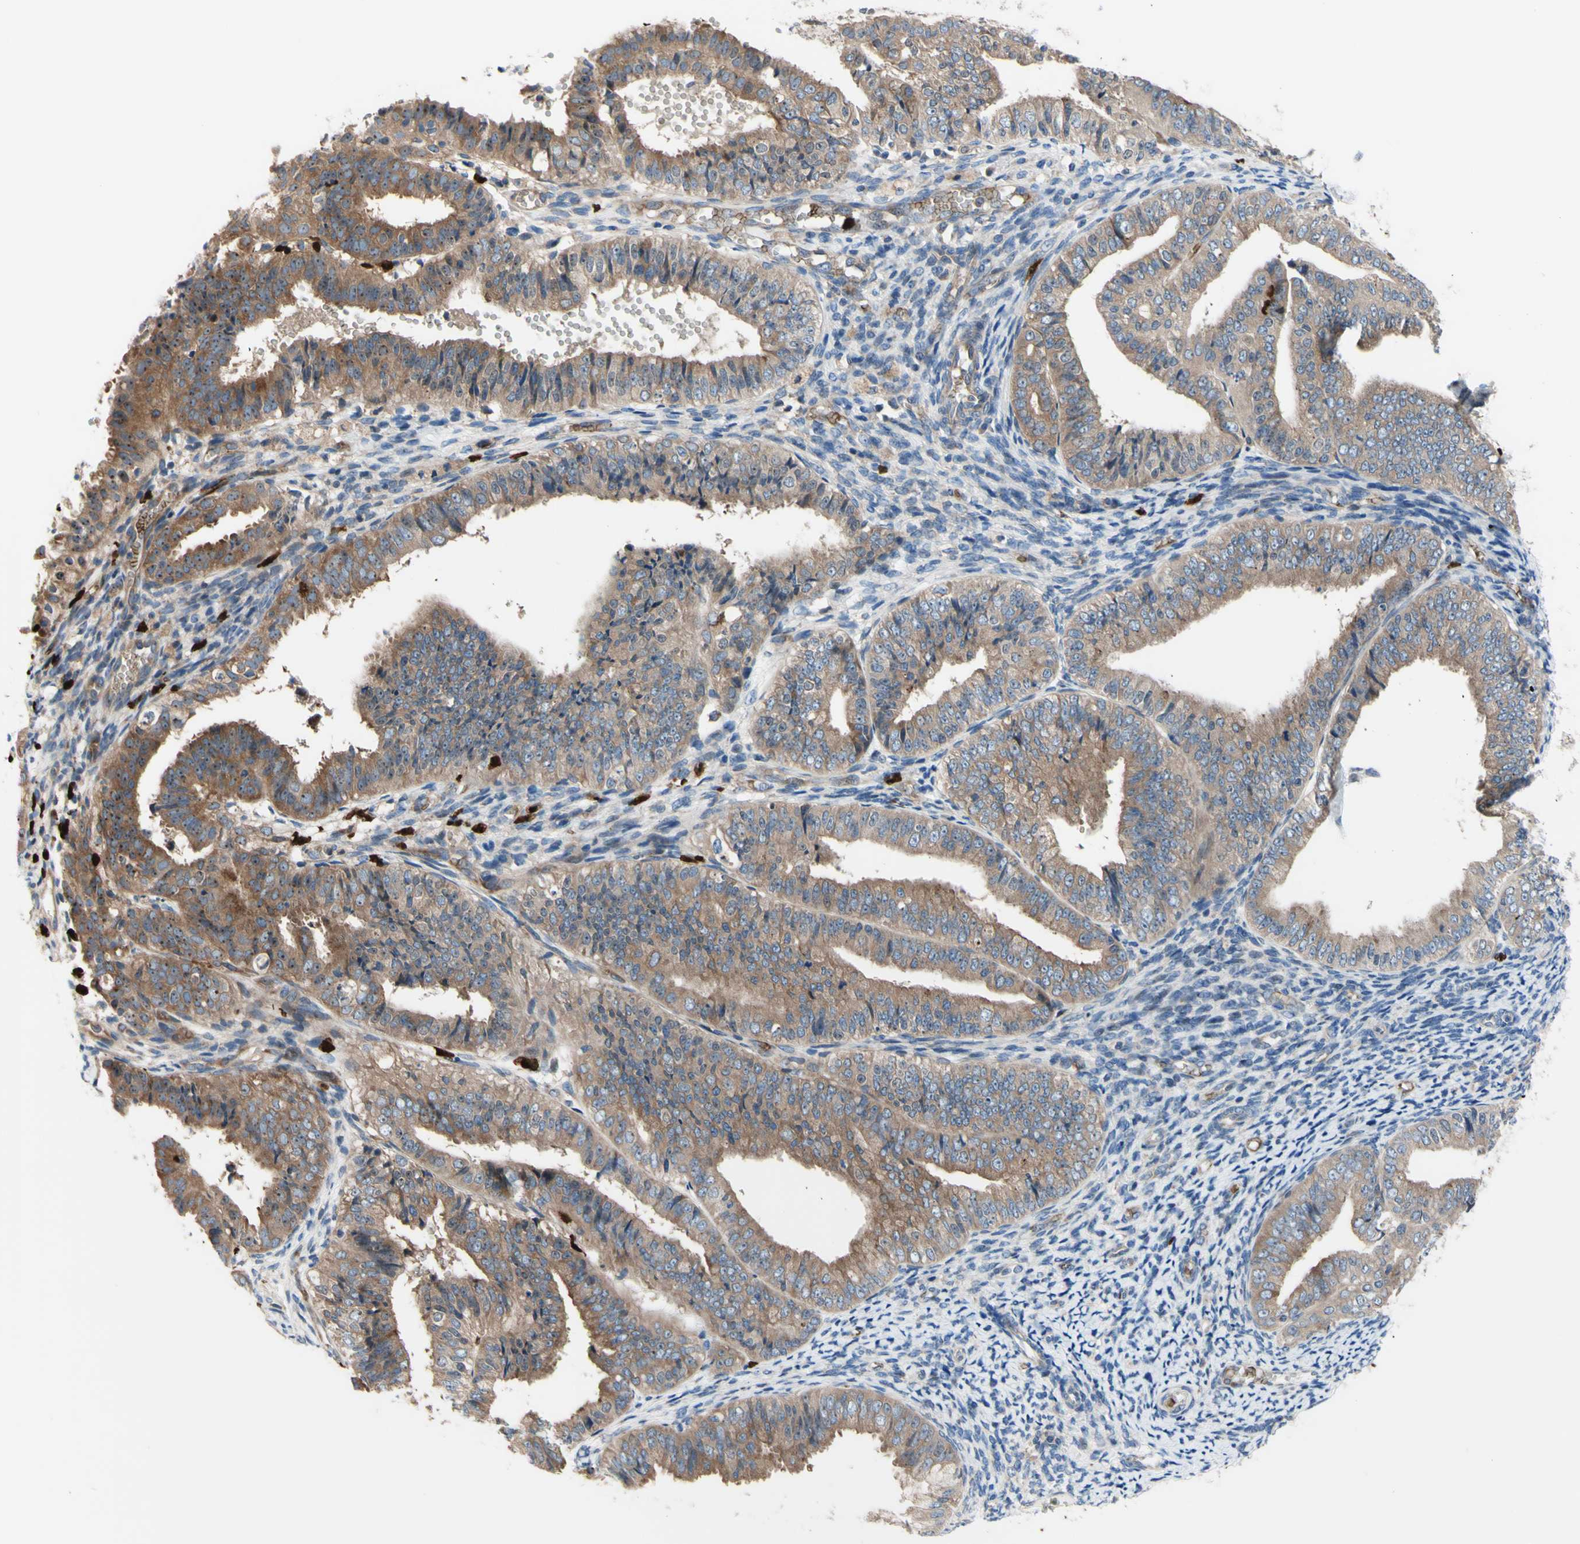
{"staining": {"intensity": "moderate", "quantity": "25%-75%", "location": "cytoplasmic/membranous,nuclear"}, "tissue": "endometrial cancer", "cell_type": "Tumor cells", "image_type": "cancer", "snomed": [{"axis": "morphology", "description": "Adenocarcinoma, NOS"}, {"axis": "topography", "description": "Endometrium"}], "caption": "Tumor cells reveal moderate cytoplasmic/membranous and nuclear positivity in approximately 25%-75% of cells in endometrial cancer.", "gene": "USP9X", "patient": {"sex": "female", "age": 63}}